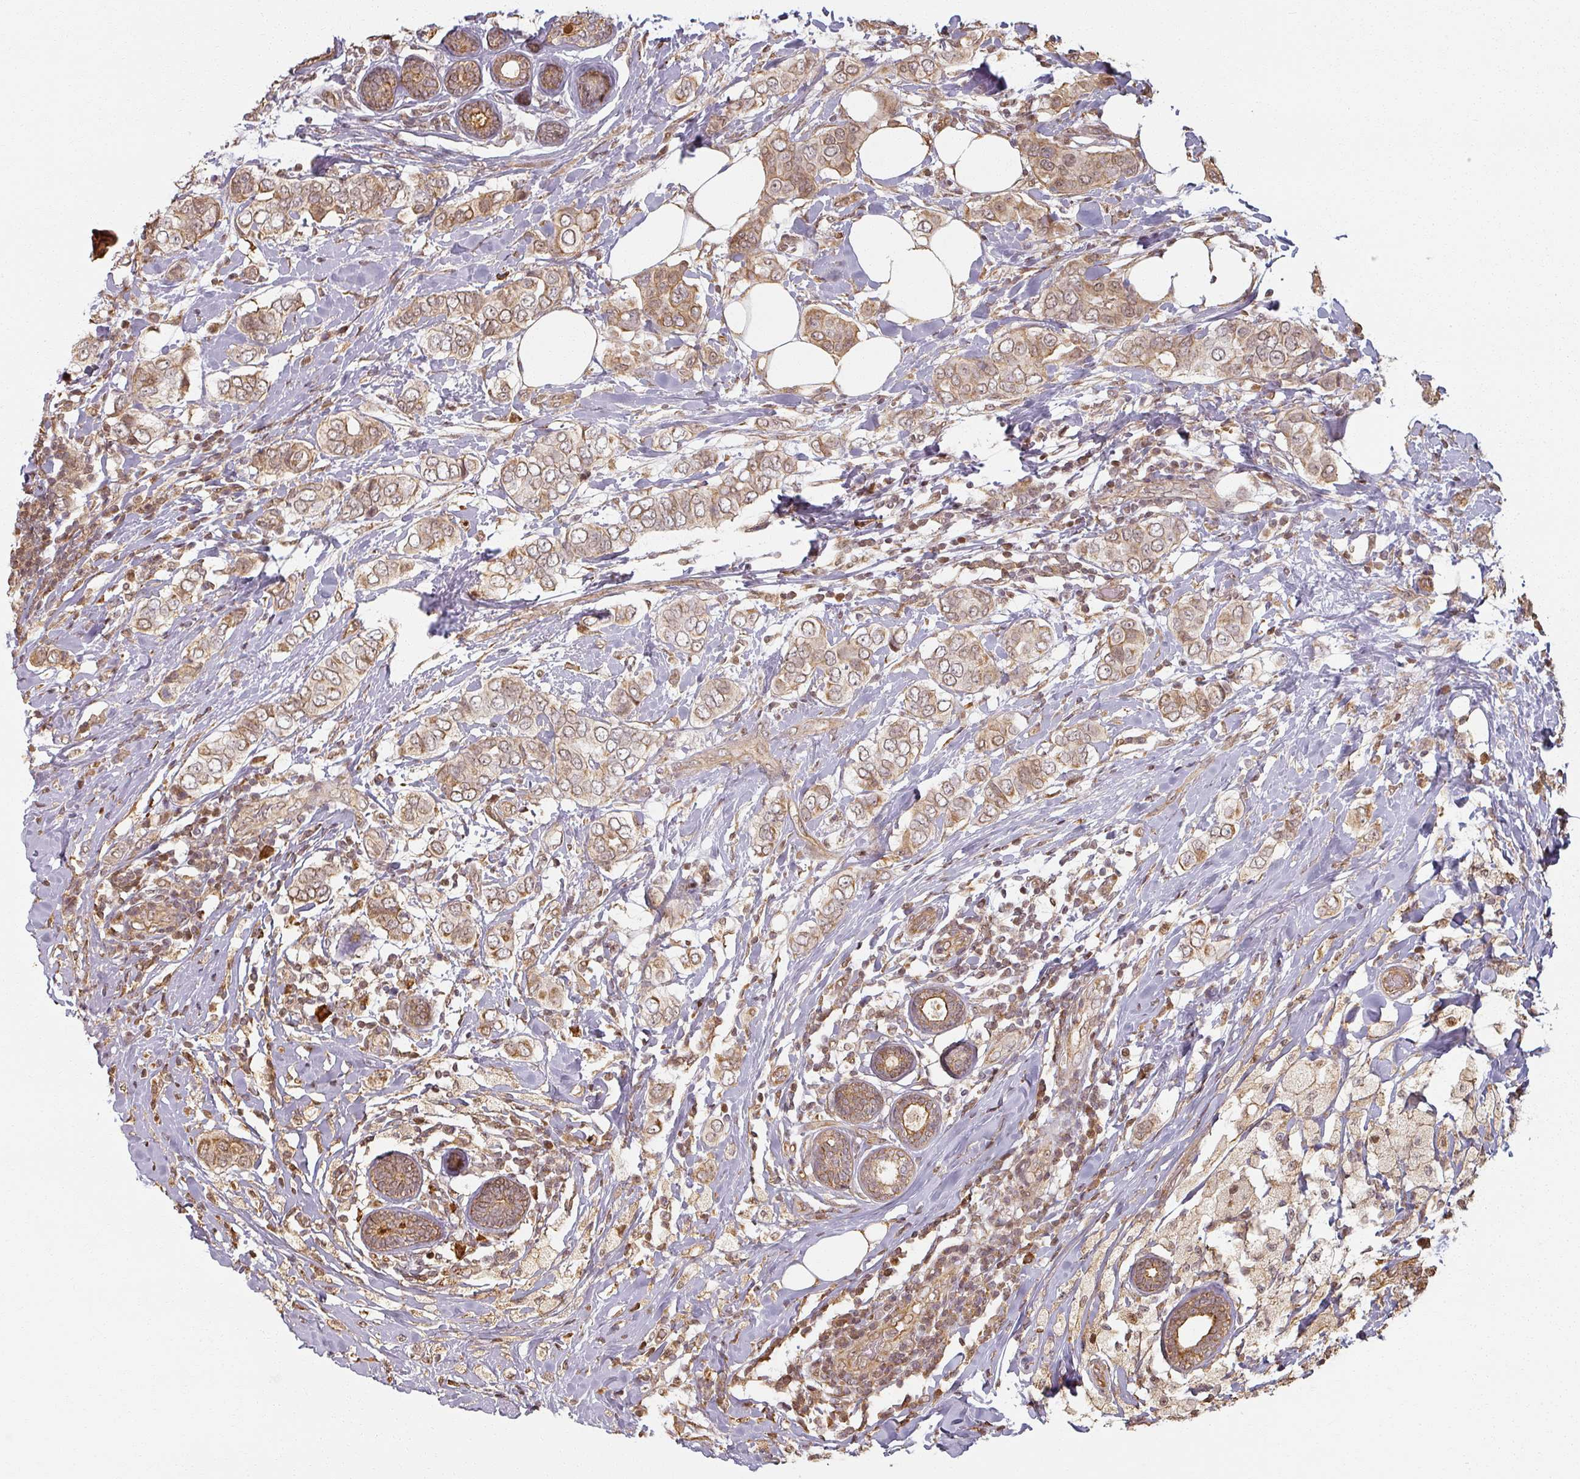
{"staining": {"intensity": "moderate", "quantity": ">75%", "location": "cytoplasmic/membranous"}, "tissue": "breast cancer", "cell_type": "Tumor cells", "image_type": "cancer", "snomed": [{"axis": "morphology", "description": "Lobular carcinoma"}, {"axis": "topography", "description": "Breast"}], "caption": "The immunohistochemical stain shows moderate cytoplasmic/membranous staining in tumor cells of breast lobular carcinoma tissue. (IHC, brightfield microscopy, high magnification).", "gene": "MED19", "patient": {"sex": "female", "age": 51}}